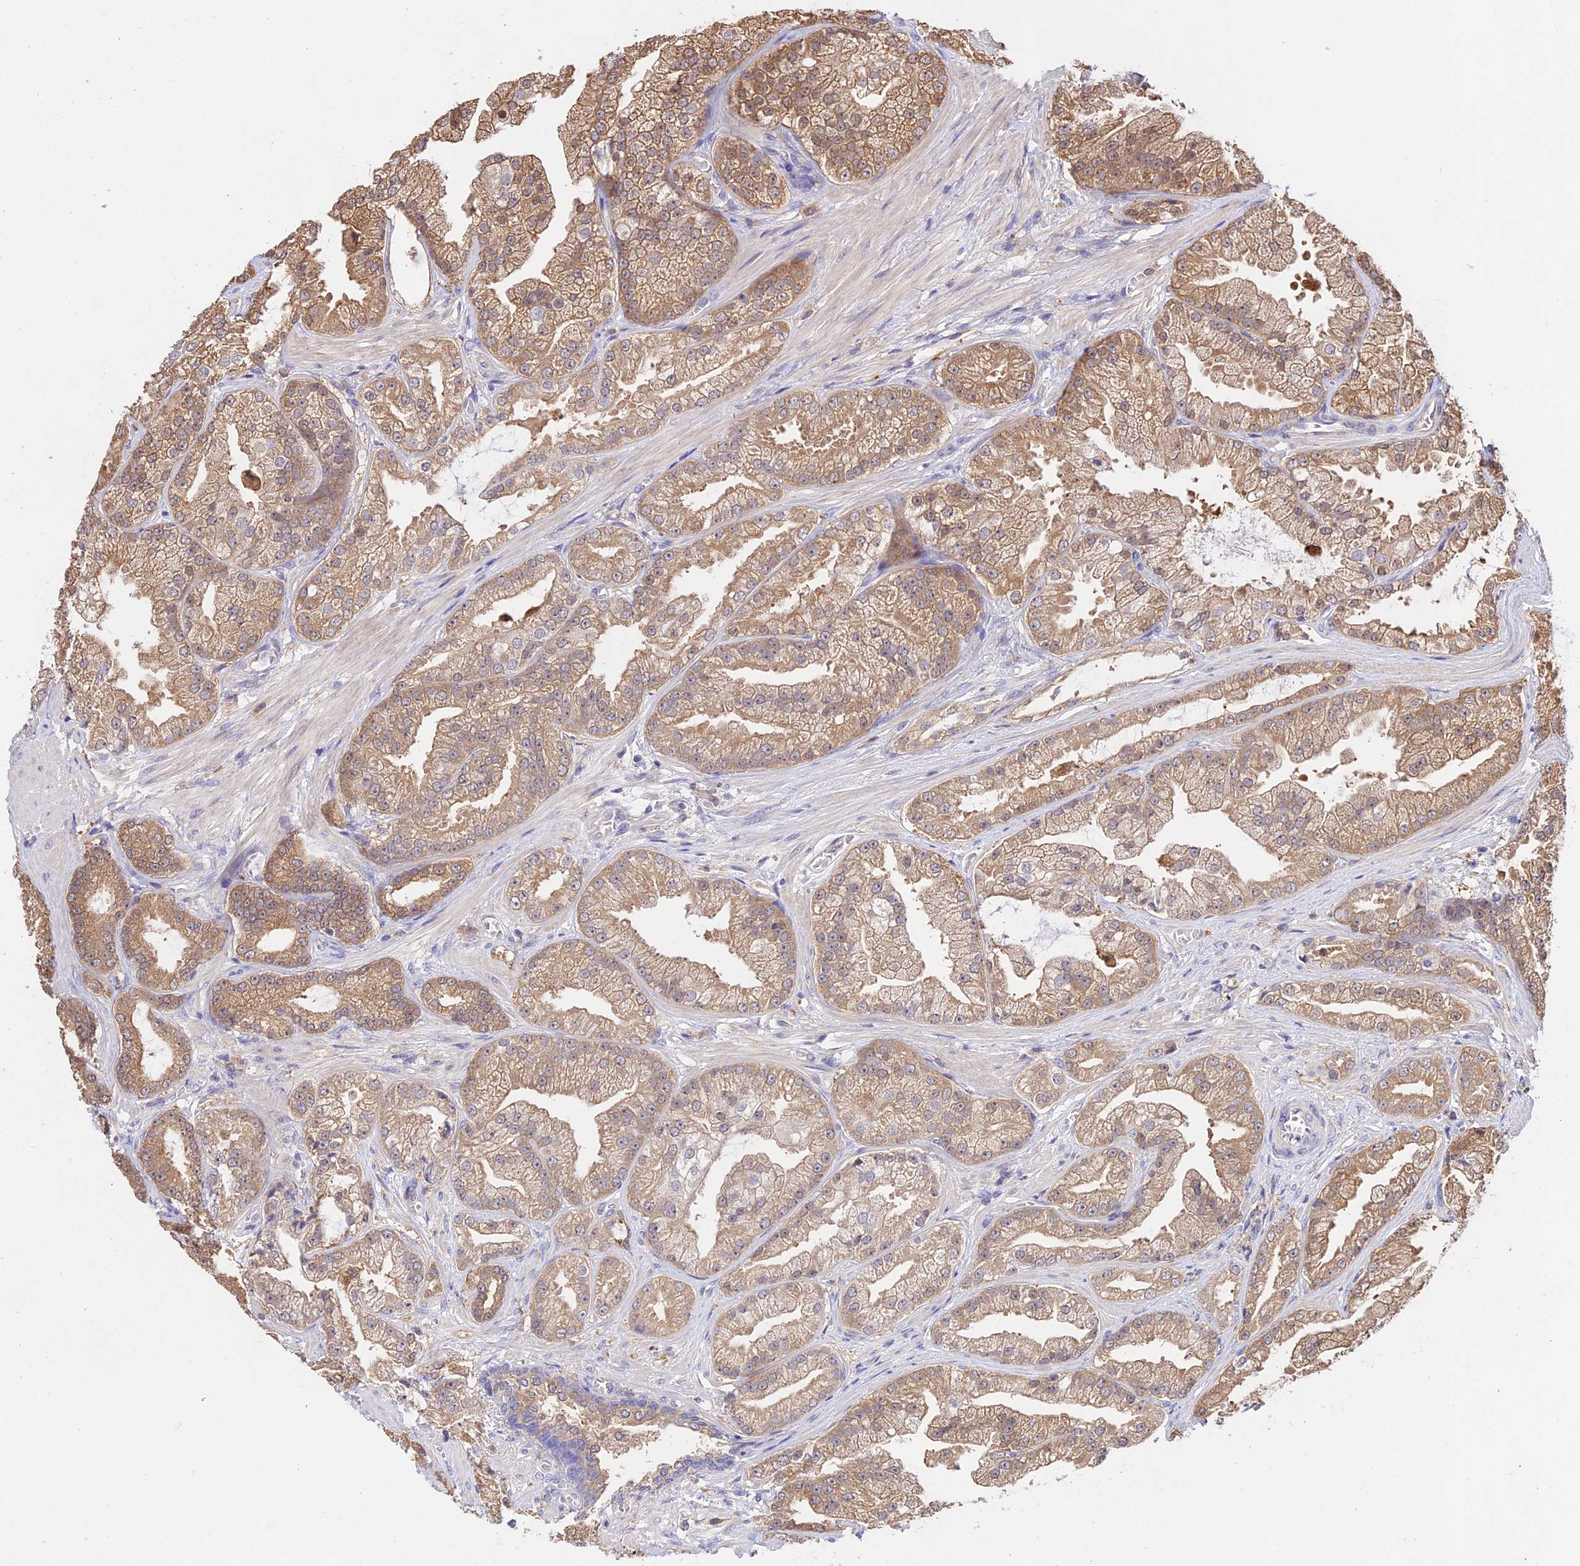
{"staining": {"intensity": "moderate", "quantity": ">75%", "location": "cytoplasmic/membranous"}, "tissue": "prostate cancer", "cell_type": "Tumor cells", "image_type": "cancer", "snomed": [{"axis": "morphology", "description": "Adenocarcinoma, Low grade"}, {"axis": "topography", "description": "Prostate"}], "caption": "An immunohistochemistry micrograph of neoplastic tissue is shown. Protein staining in brown shows moderate cytoplasmic/membranous positivity in low-grade adenocarcinoma (prostate) within tumor cells.", "gene": "FBP1", "patient": {"sex": "male", "age": 57}}